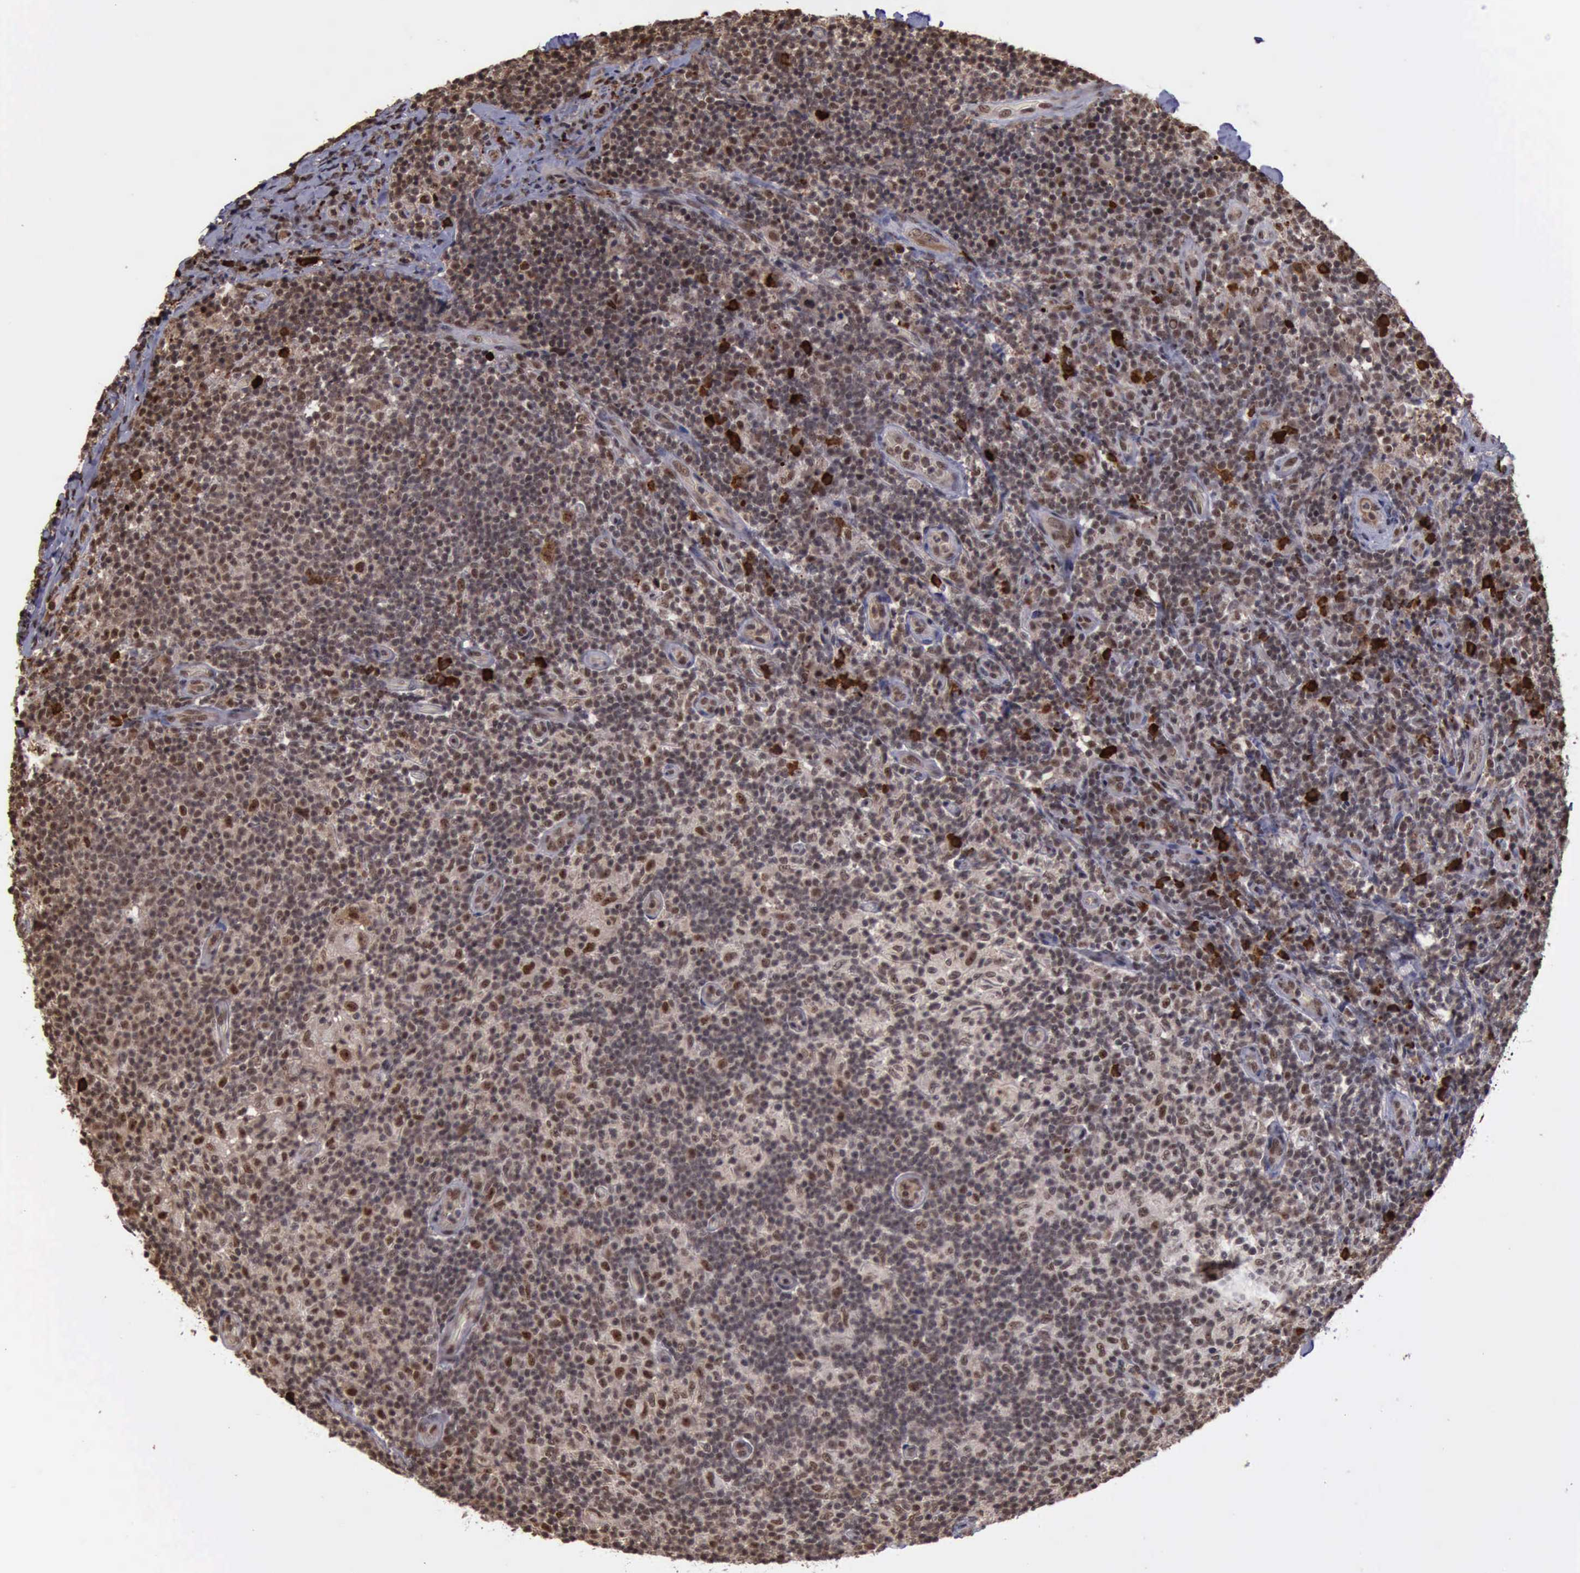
{"staining": {"intensity": "moderate", "quantity": ">75%", "location": "cytoplasmic/membranous,nuclear"}, "tissue": "lymph node", "cell_type": "Germinal center cells", "image_type": "normal", "snomed": [{"axis": "morphology", "description": "Normal tissue, NOS"}, {"axis": "morphology", "description": "Inflammation, NOS"}, {"axis": "topography", "description": "Lymph node"}], "caption": "Normal lymph node demonstrates moderate cytoplasmic/membranous,nuclear positivity in about >75% of germinal center cells, visualized by immunohistochemistry.", "gene": "TRMT2A", "patient": {"sex": "male", "age": 46}}